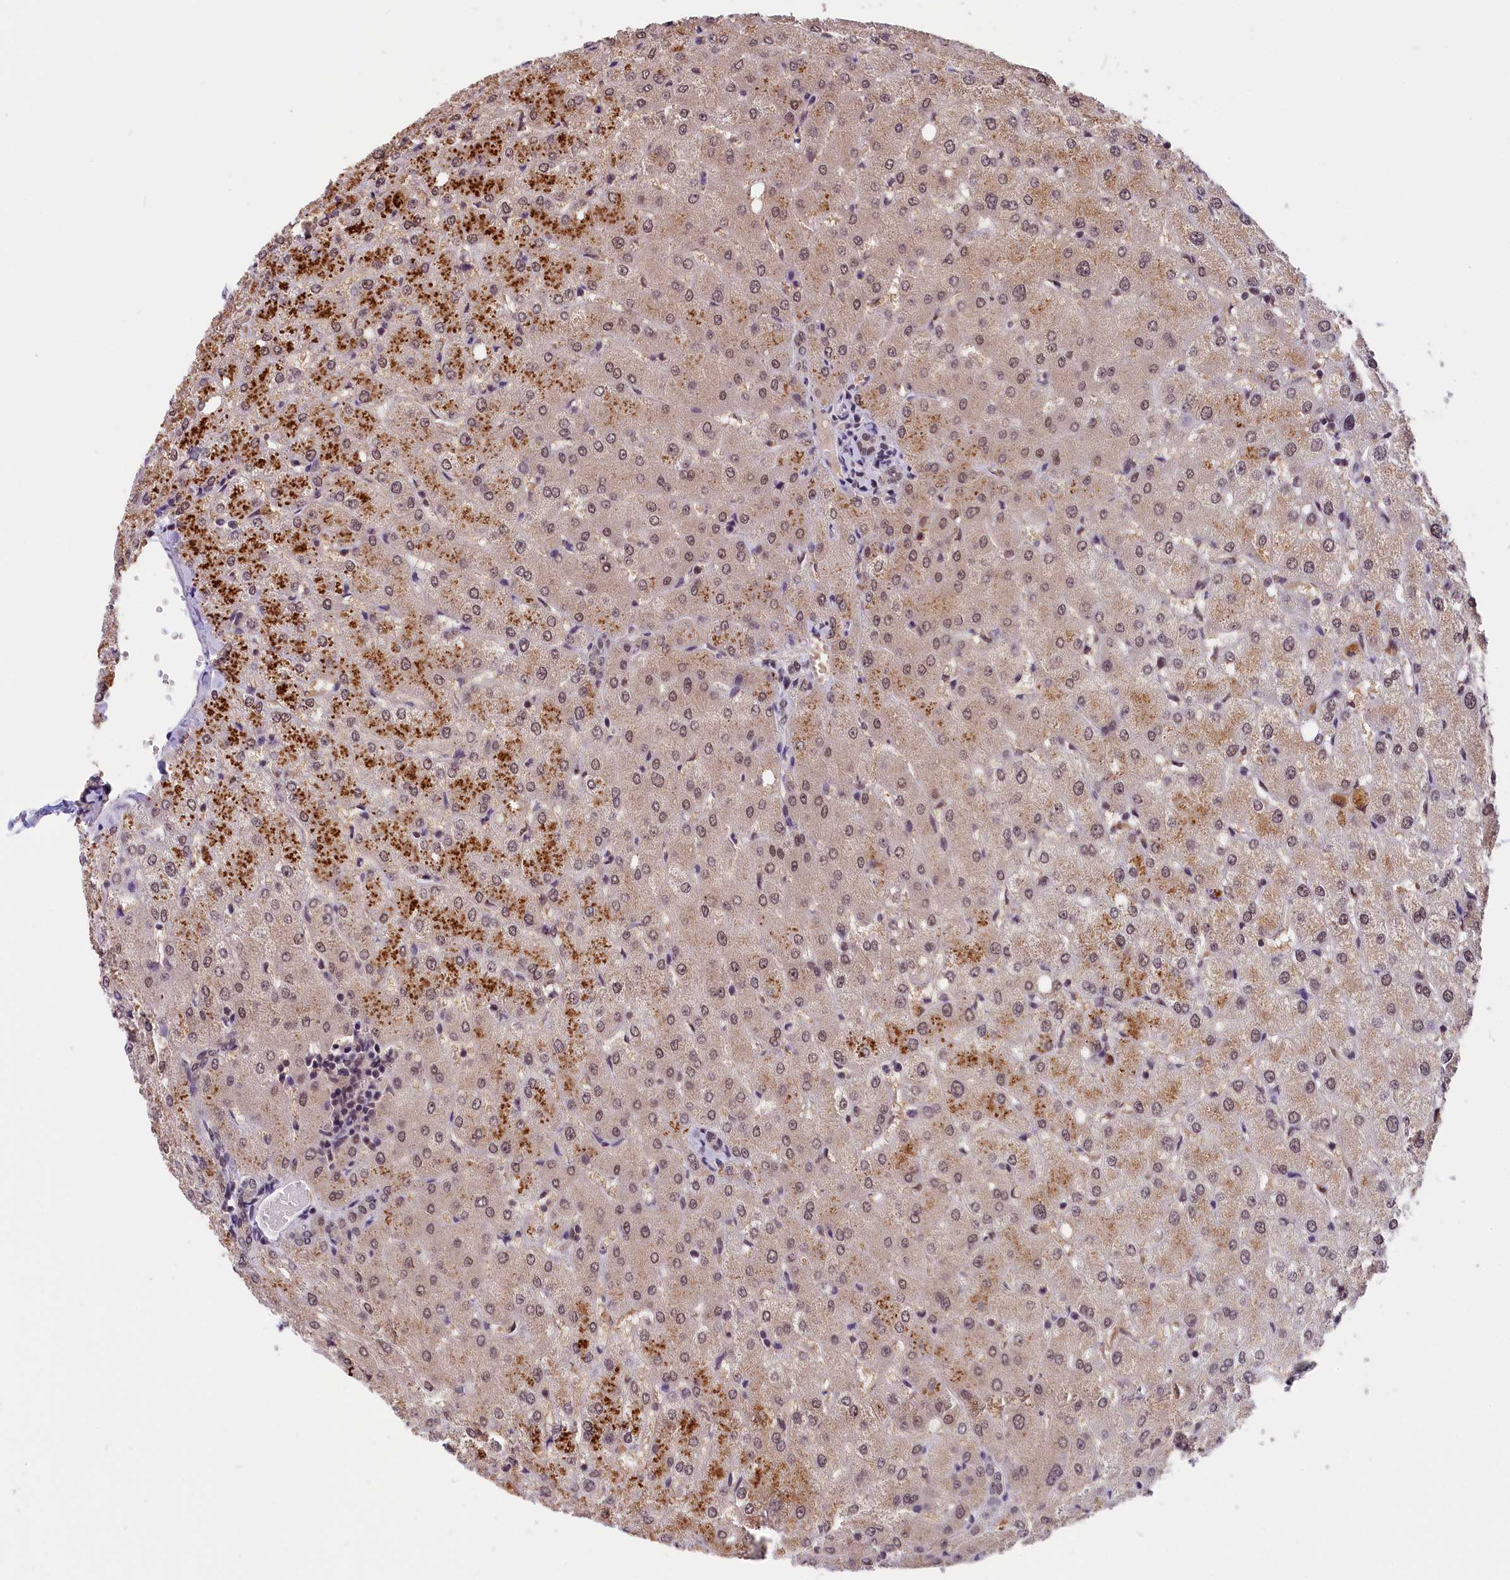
{"staining": {"intensity": "weak", "quantity": ">75%", "location": "nuclear"}, "tissue": "liver", "cell_type": "Cholangiocytes", "image_type": "normal", "snomed": [{"axis": "morphology", "description": "Normal tissue, NOS"}, {"axis": "topography", "description": "Liver"}], "caption": "Immunohistochemistry (IHC) photomicrograph of normal liver: liver stained using IHC exhibits low levels of weak protein expression localized specifically in the nuclear of cholangiocytes, appearing as a nuclear brown color.", "gene": "ZC3H4", "patient": {"sex": "female", "age": 54}}